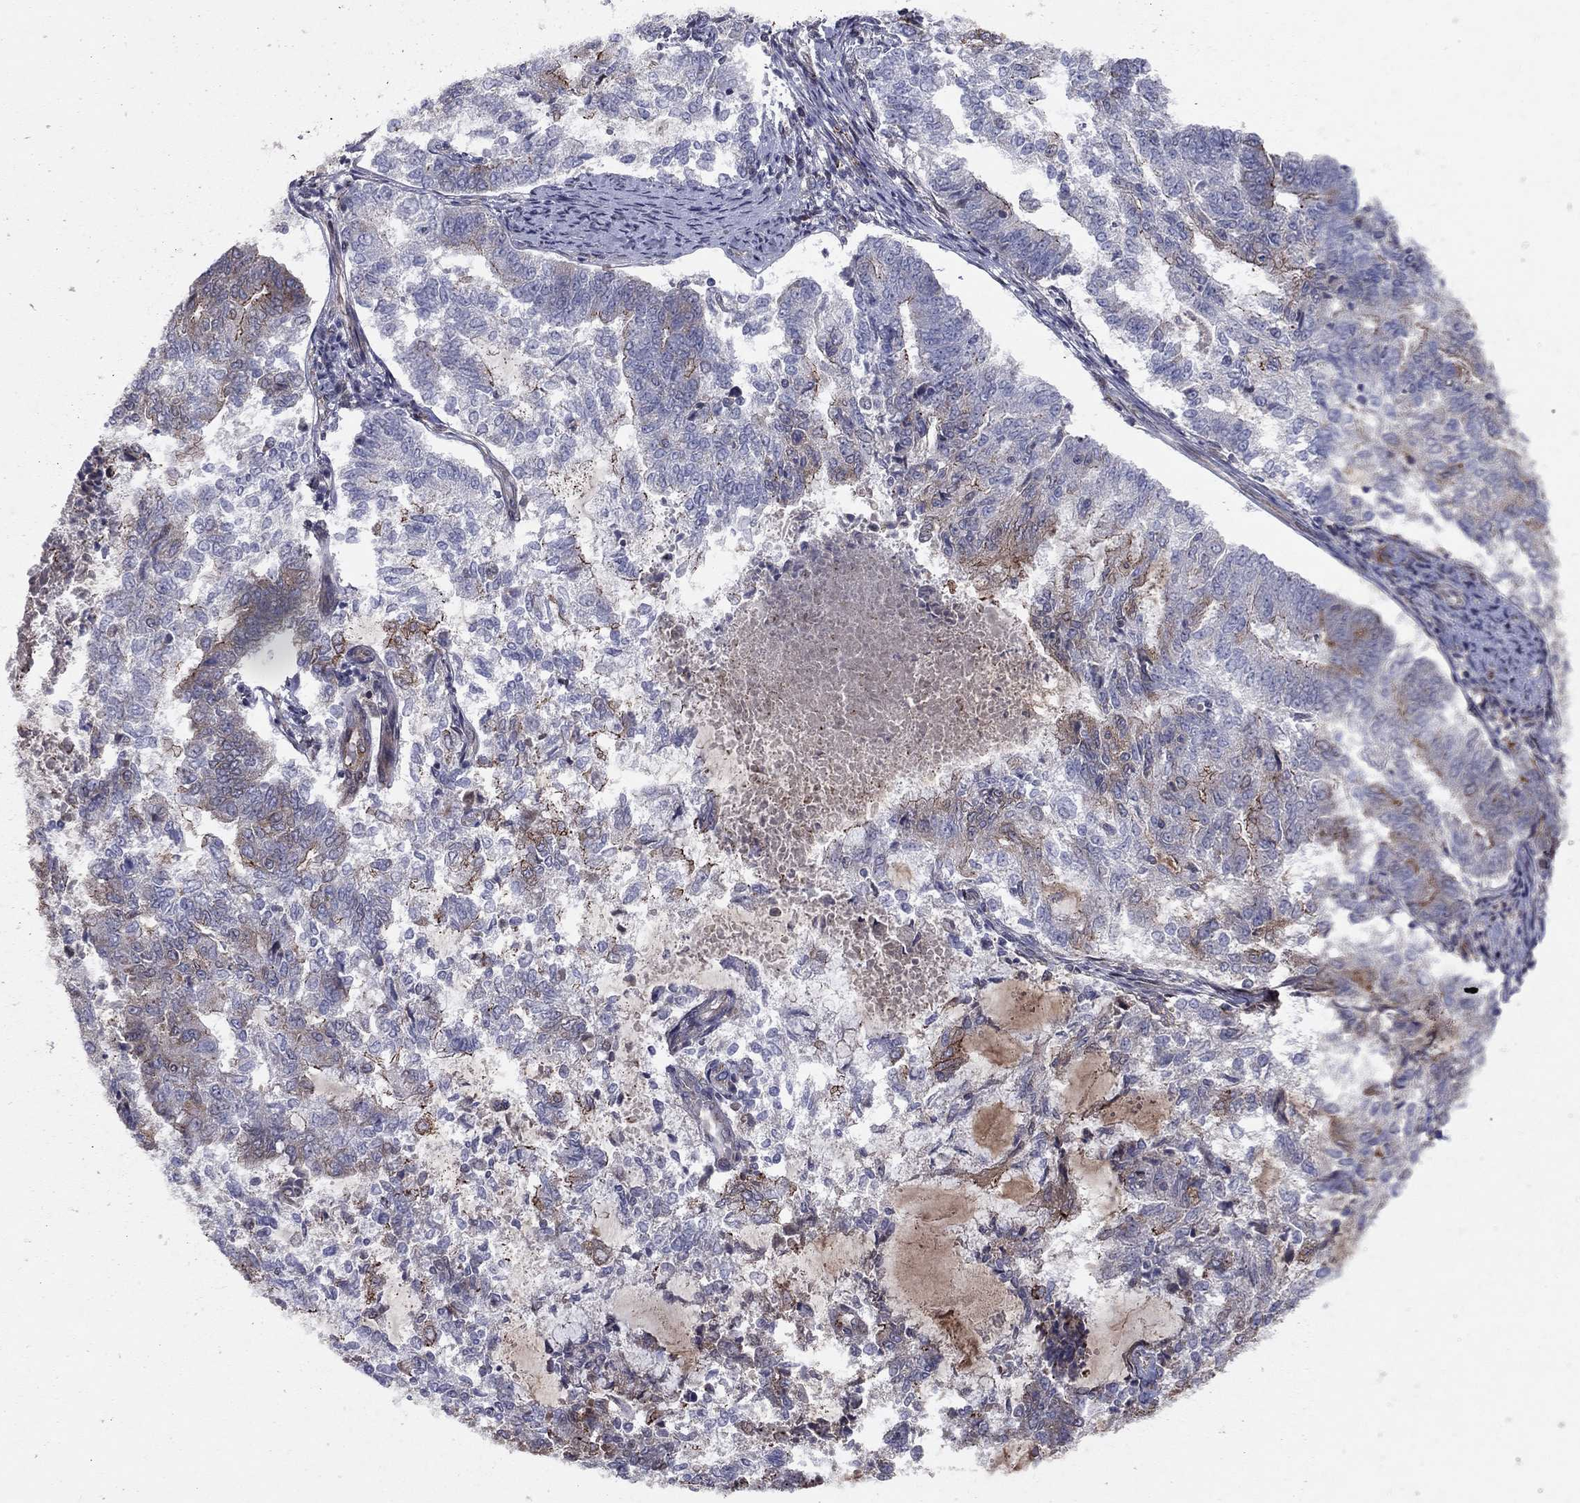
{"staining": {"intensity": "moderate", "quantity": "<25%", "location": "cytoplasmic/membranous"}, "tissue": "endometrial cancer", "cell_type": "Tumor cells", "image_type": "cancer", "snomed": [{"axis": "morphology", "description": "Adenocarcinoma, NOS"}, {"axis": "topography", "description": "Endometrium"}], "caption": "Immunohistochemistry (IHC) micrograph of human endometrial adenocarcinoma stained for a protein (brown), which displays low levels of moderate cytoplasmic/membranous positivity in about <25% of tumor cells.", "gene": "YIF1A", "patient": {"sex": "female", "age": 65}}